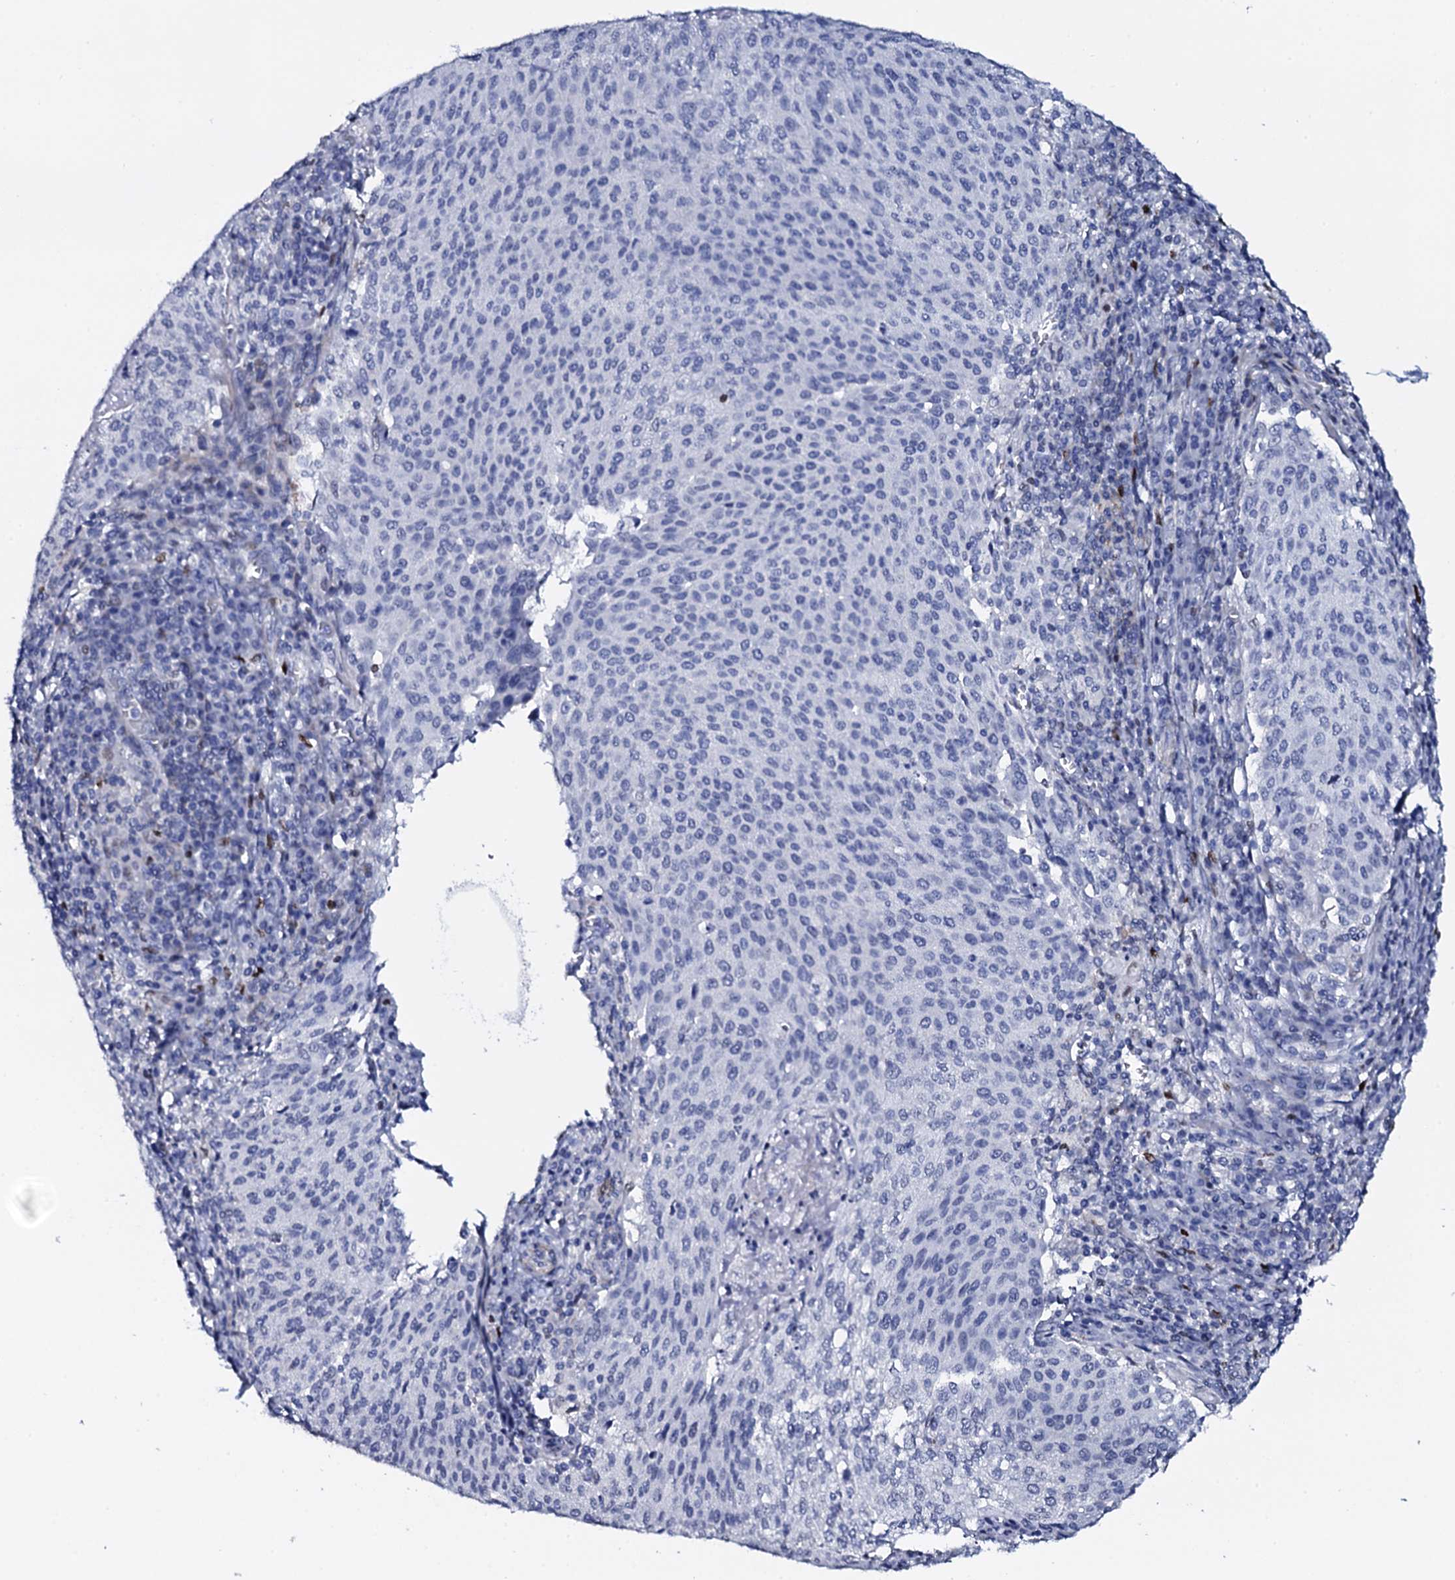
{"staining": {"intensity": "negative", "quantity": "none", "location": "none"}, "tissue": "cervical cancer", "cell_type": "Tumor cells", "image_type": "cancer", "snomed": [{"axis": "morphology", "description": "Squamous cell carcinoma, NOS"}, {"axis": "topography", "description": "Cervix"}], "caption": "Histopathology image shows no significant protein expression in tumor cells of cervical squamous cell carcinoma.", "gene": "NPM2", "patient": {"sex": "female", "age": 46}}